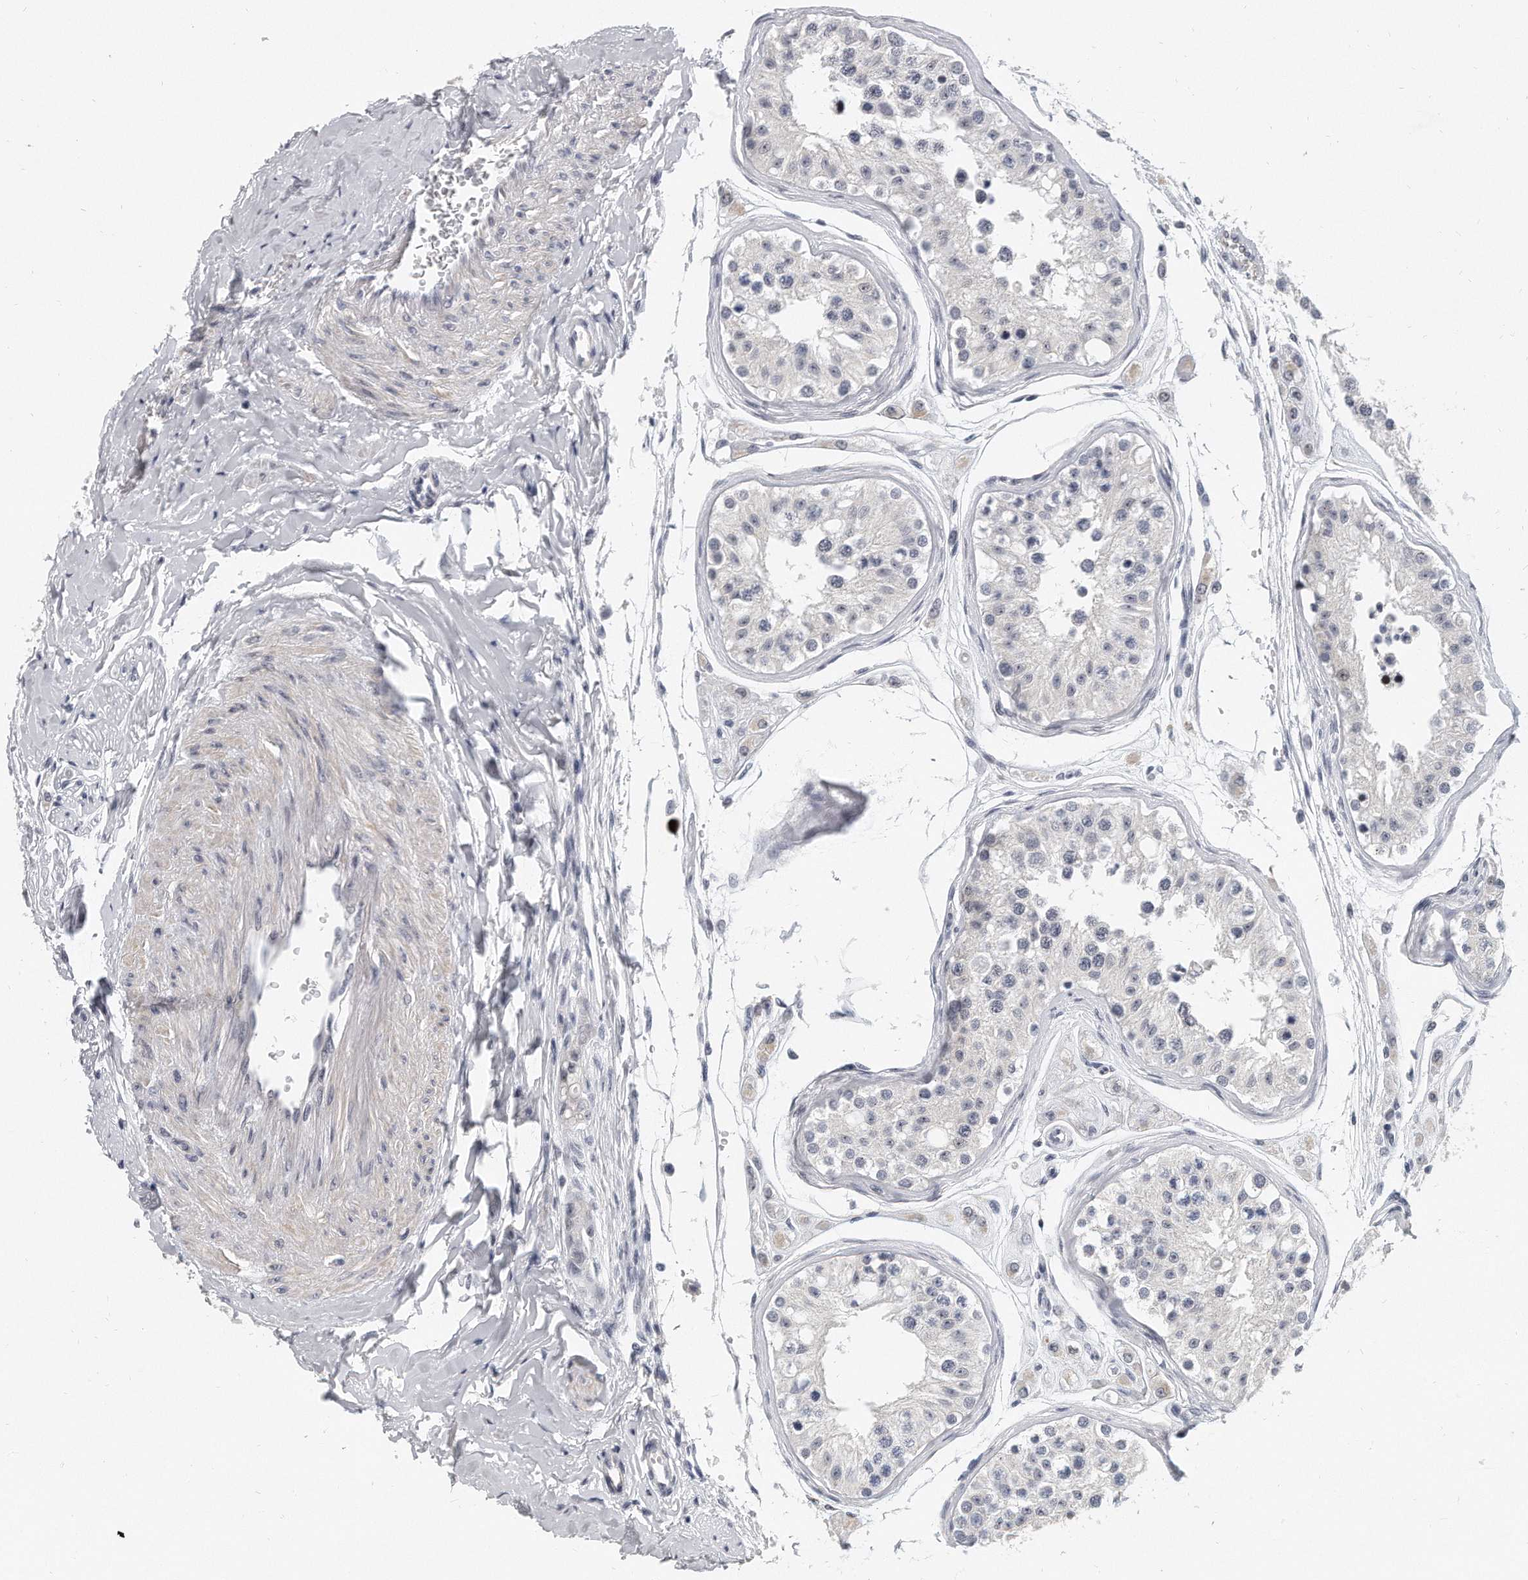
{"staining": {"intensity": "negative", "quantity": "none", "location": "none"}, "tissue": "testis", "cell_type": "Cells in seminiferous ducts", "image_type": "normal", "snomed": [{"axis": "morphology", "description": "Normal tissue, NOS"}, {"axis": "morphology", "description": "Adenocarcinoma, metastatic, NOS"}, {"axis": "topography", "description": "Testis"}], "caption": "Immunohistochemistry of normal human testis demonstrates no positivity in cells in seminiferous ducts. The staining is performed using DAB brown chromogen with nuclei counter-stained in using hematoxylin.", "gene": "TFCP2L1", "patient": {"sex": "male", "age": 26}}